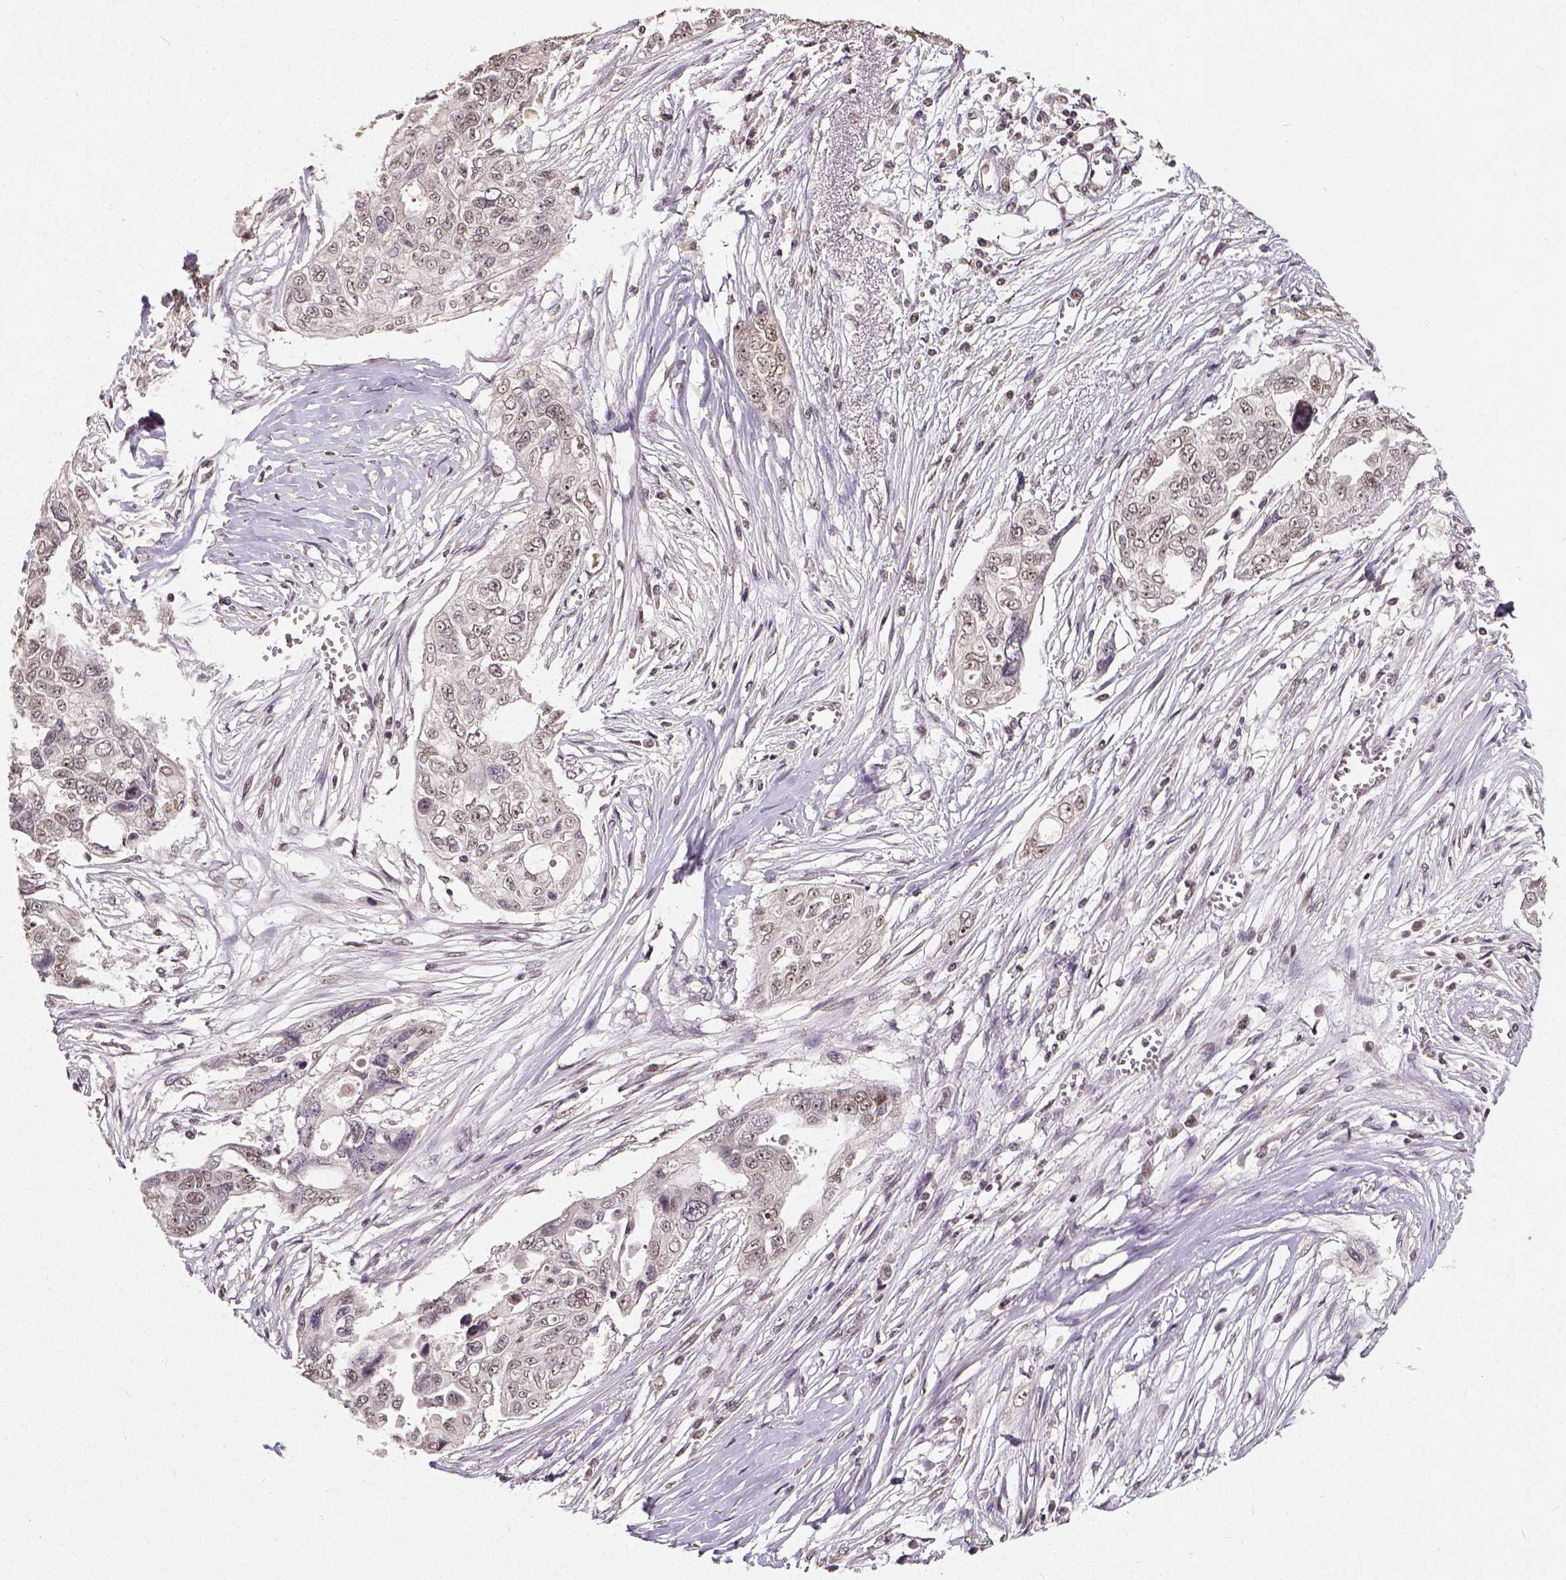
{"staining": {"intensity": "weak", "quantity": "<25%", "location": "nuclear"}, "tissue": "ovarian cancer", "cell_type": "Tumor cells", "image_type": "cancer", "snomed": [{"axis": "morphology", "description": "Carcinoma, endometroid"}, {"axis": "topography", "description": "Ovary"}], "caption": "Human ovarian endometroid carcinoma stained for a protein using IHC displays no expression in tumor cells.", "gene": "ATRX", "patient": {"sex": "female", "age": 70}}